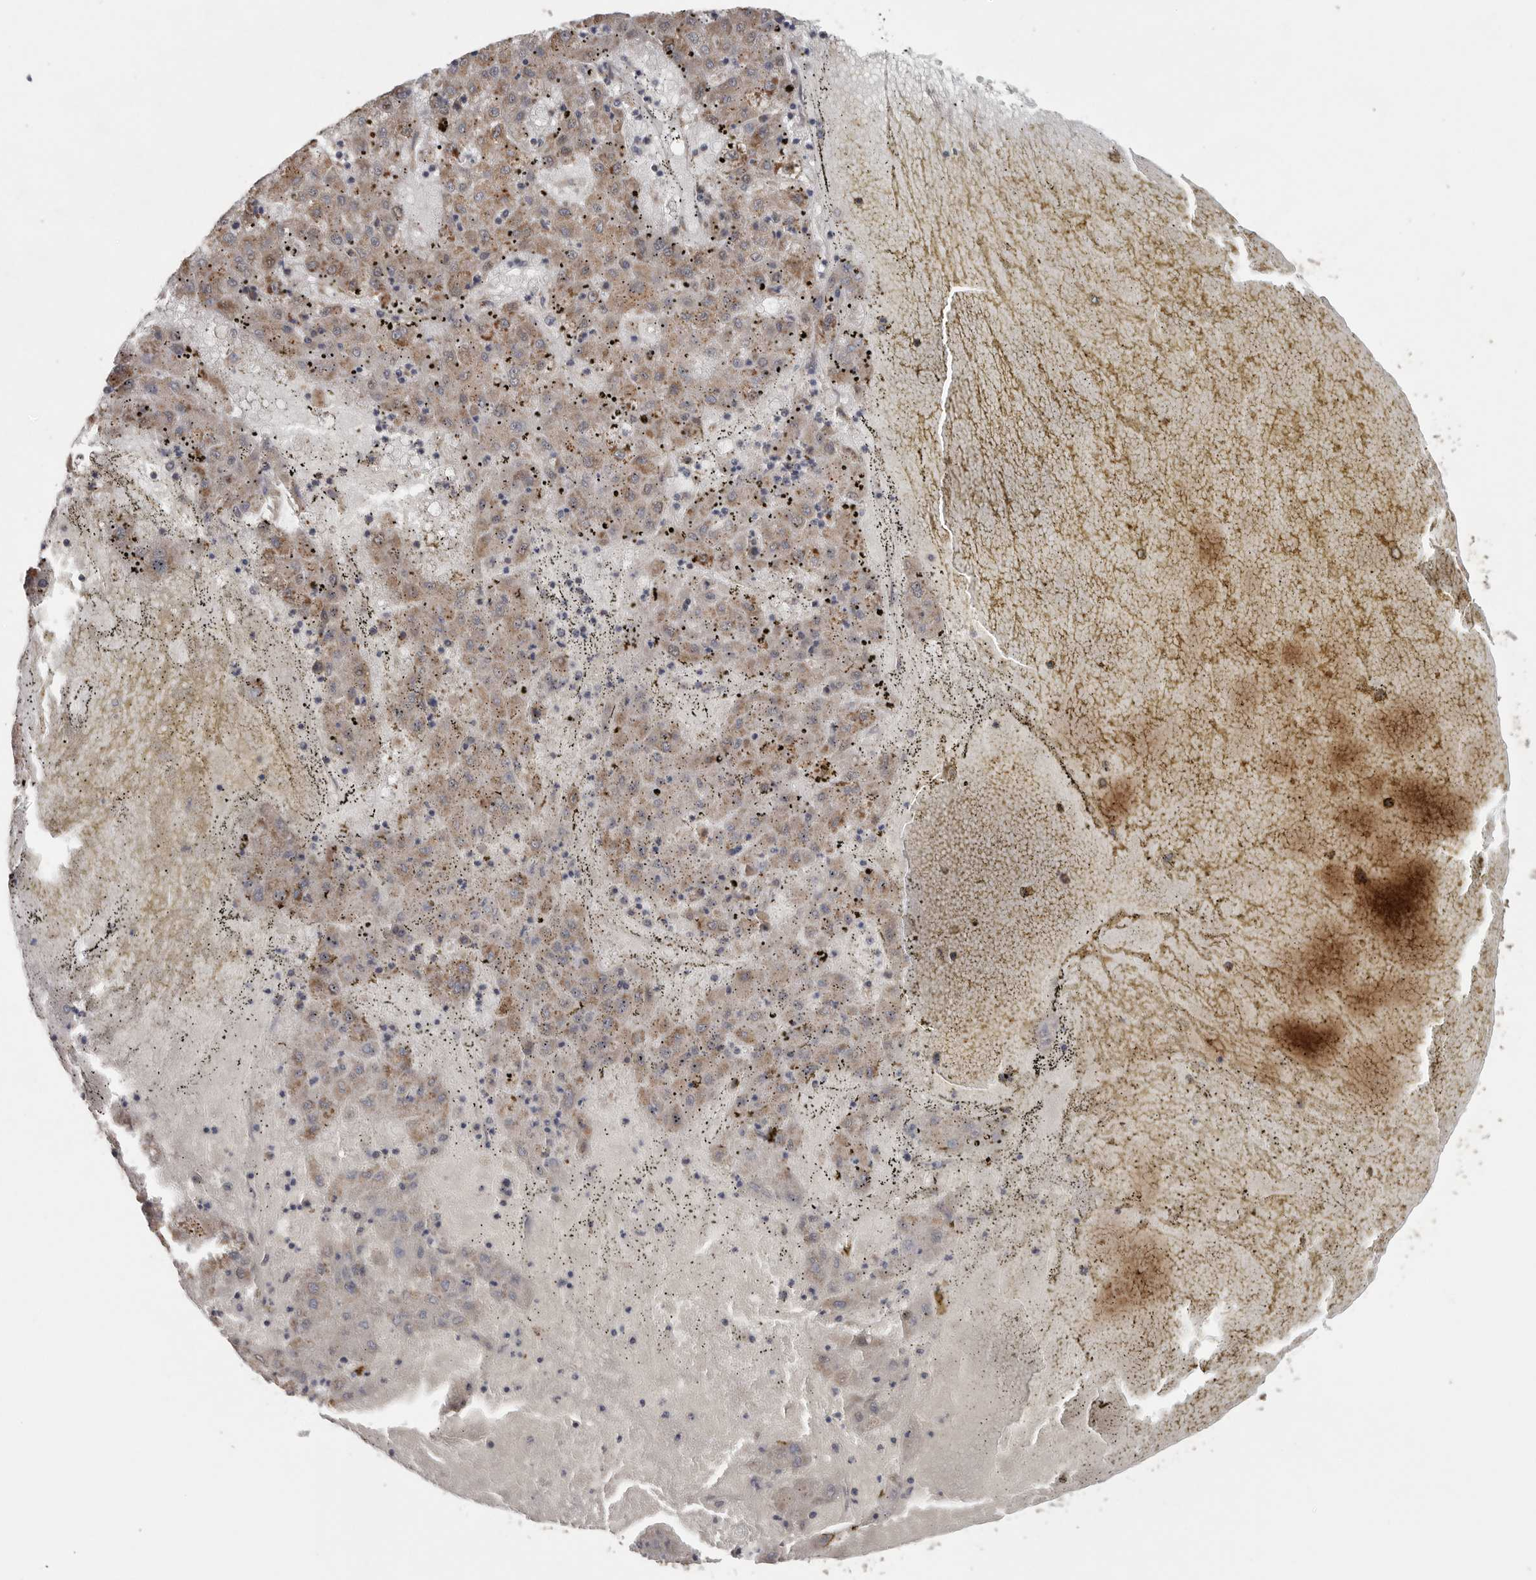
{"staining": {"intensity": "moderate", "quantity": "<25%", "location": "cytoplasmic/membranous"}, "tissue": "liver cancer", "cell_type": "Tumor cells", "image_type": "cancer", "snomed": [{"axis": "morphology", "description": "Carcinoma, Hepatocellular, NOS"}, {"axis": "topography", "description": "Liver"}], "caption": "Immunohistochemistry (IHC) histopathology image of neoplastic tissue: human liver hepatocellular carcinoma stained using immunohistochemistry (IHC) demonstrates low levels of moderate protein expression localized specifically in the cytoplasmic/membranous of tumor cells, appearing as a cytoplasmic/membranous brown color.", "gene": "CCT8", "patient": {"sex": "male", "age": 72}}